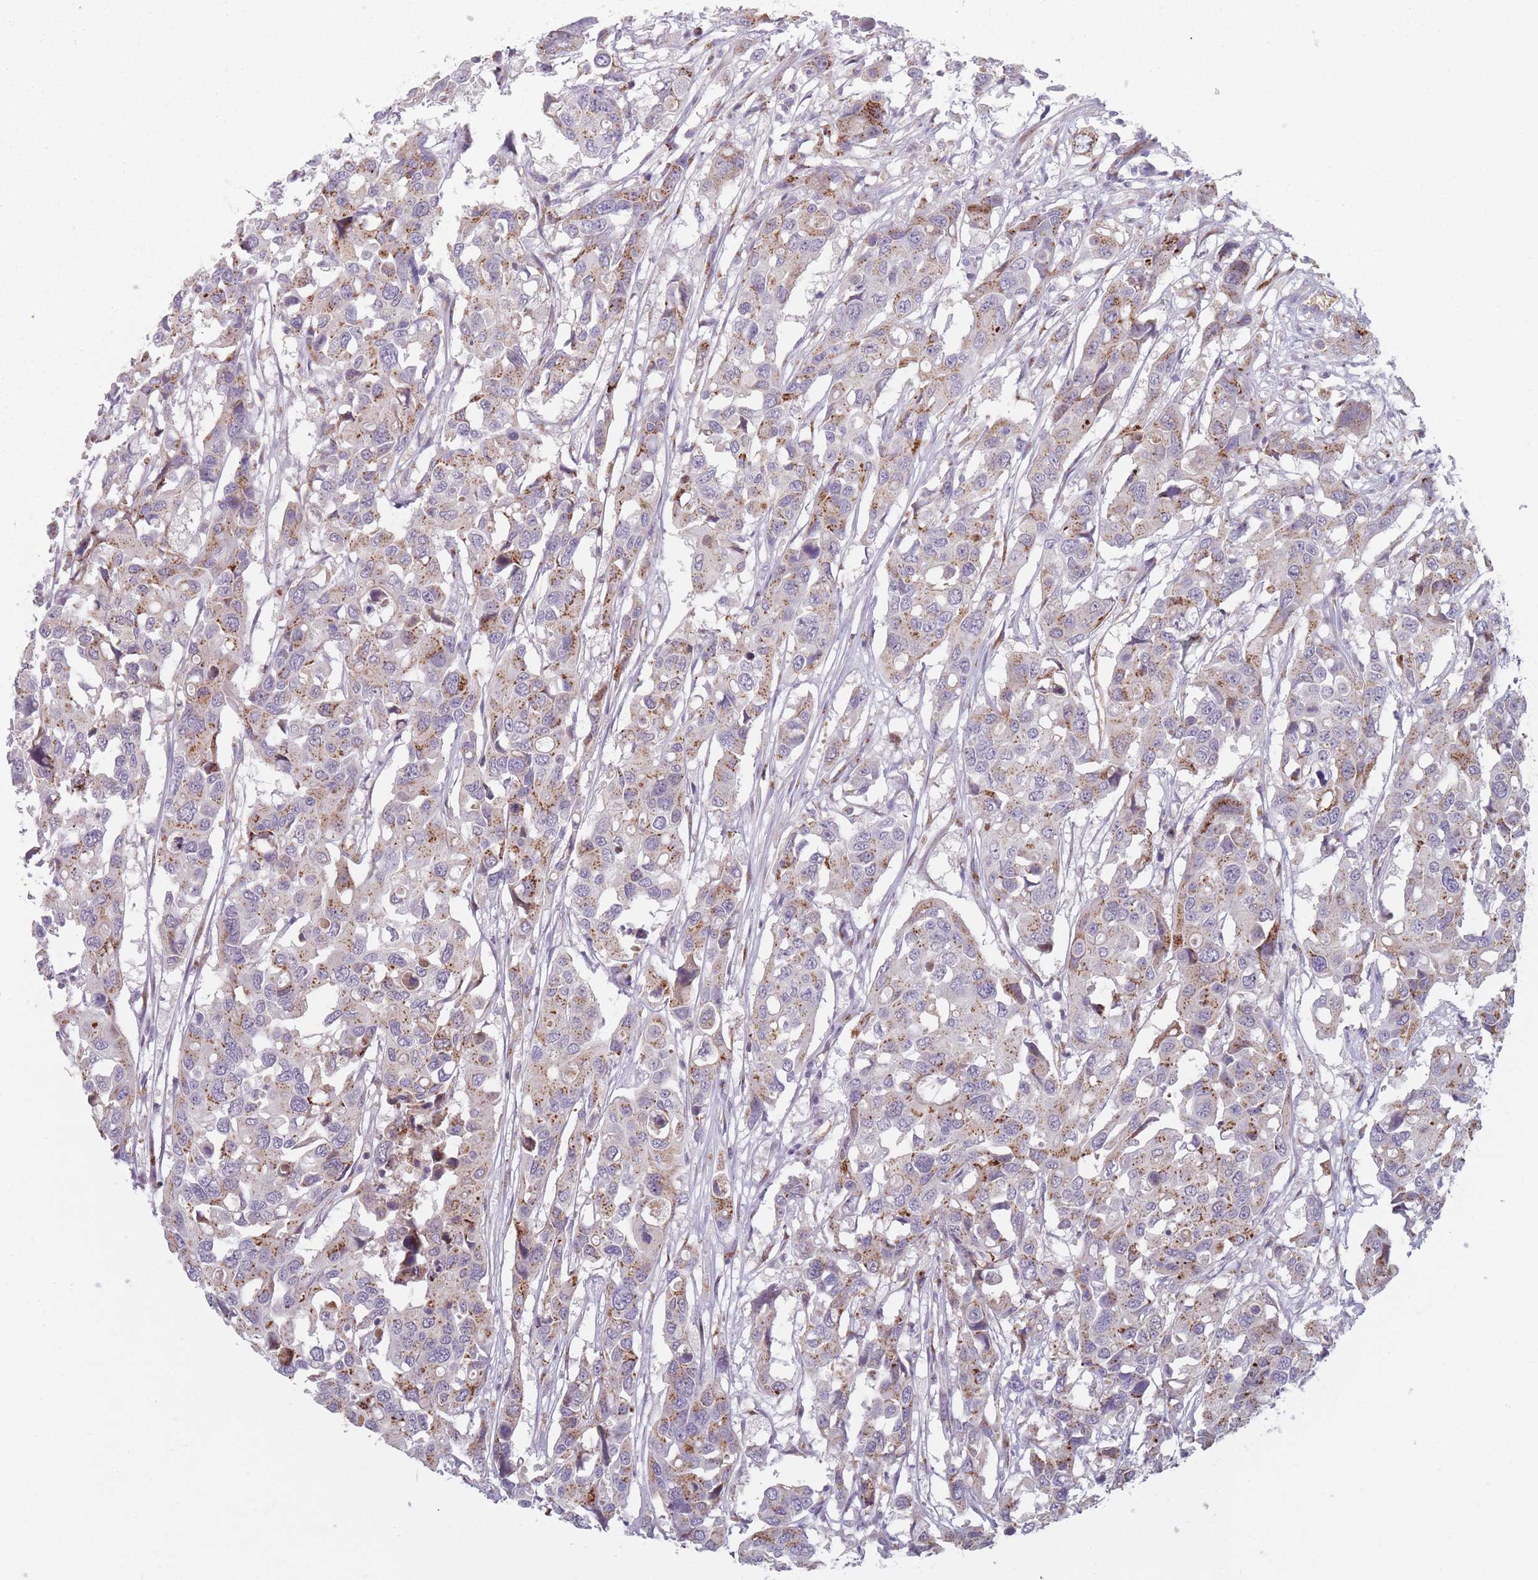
{"staining": {"intensity": "moderate", "quantity": ">75%", "location": "cytoplasmic/membranous"}, "tissue": "colorectal cancer", "cell_type": "Tumor cells", "image_type": "cancer", "snomed": [{"axis": "morphology", "description": "Adenocarcinoma, NOS"}, {"axis": "topography", "description": "Colon"}], "caption": "Immunohistochemistry (IHC) photomicrograph of neoplastic tissue: human colorectal adenocarcinoma stained using immunohistochemistry (IHC) displays medium levels of moderate protein expression localized specifically in the cytoplasmic/membranous of tumor cells, appearing as a cytoplasmic/membranous brown color.", "gene": "MAN1B1", "patient": {"sex": "male", "age": 77}}